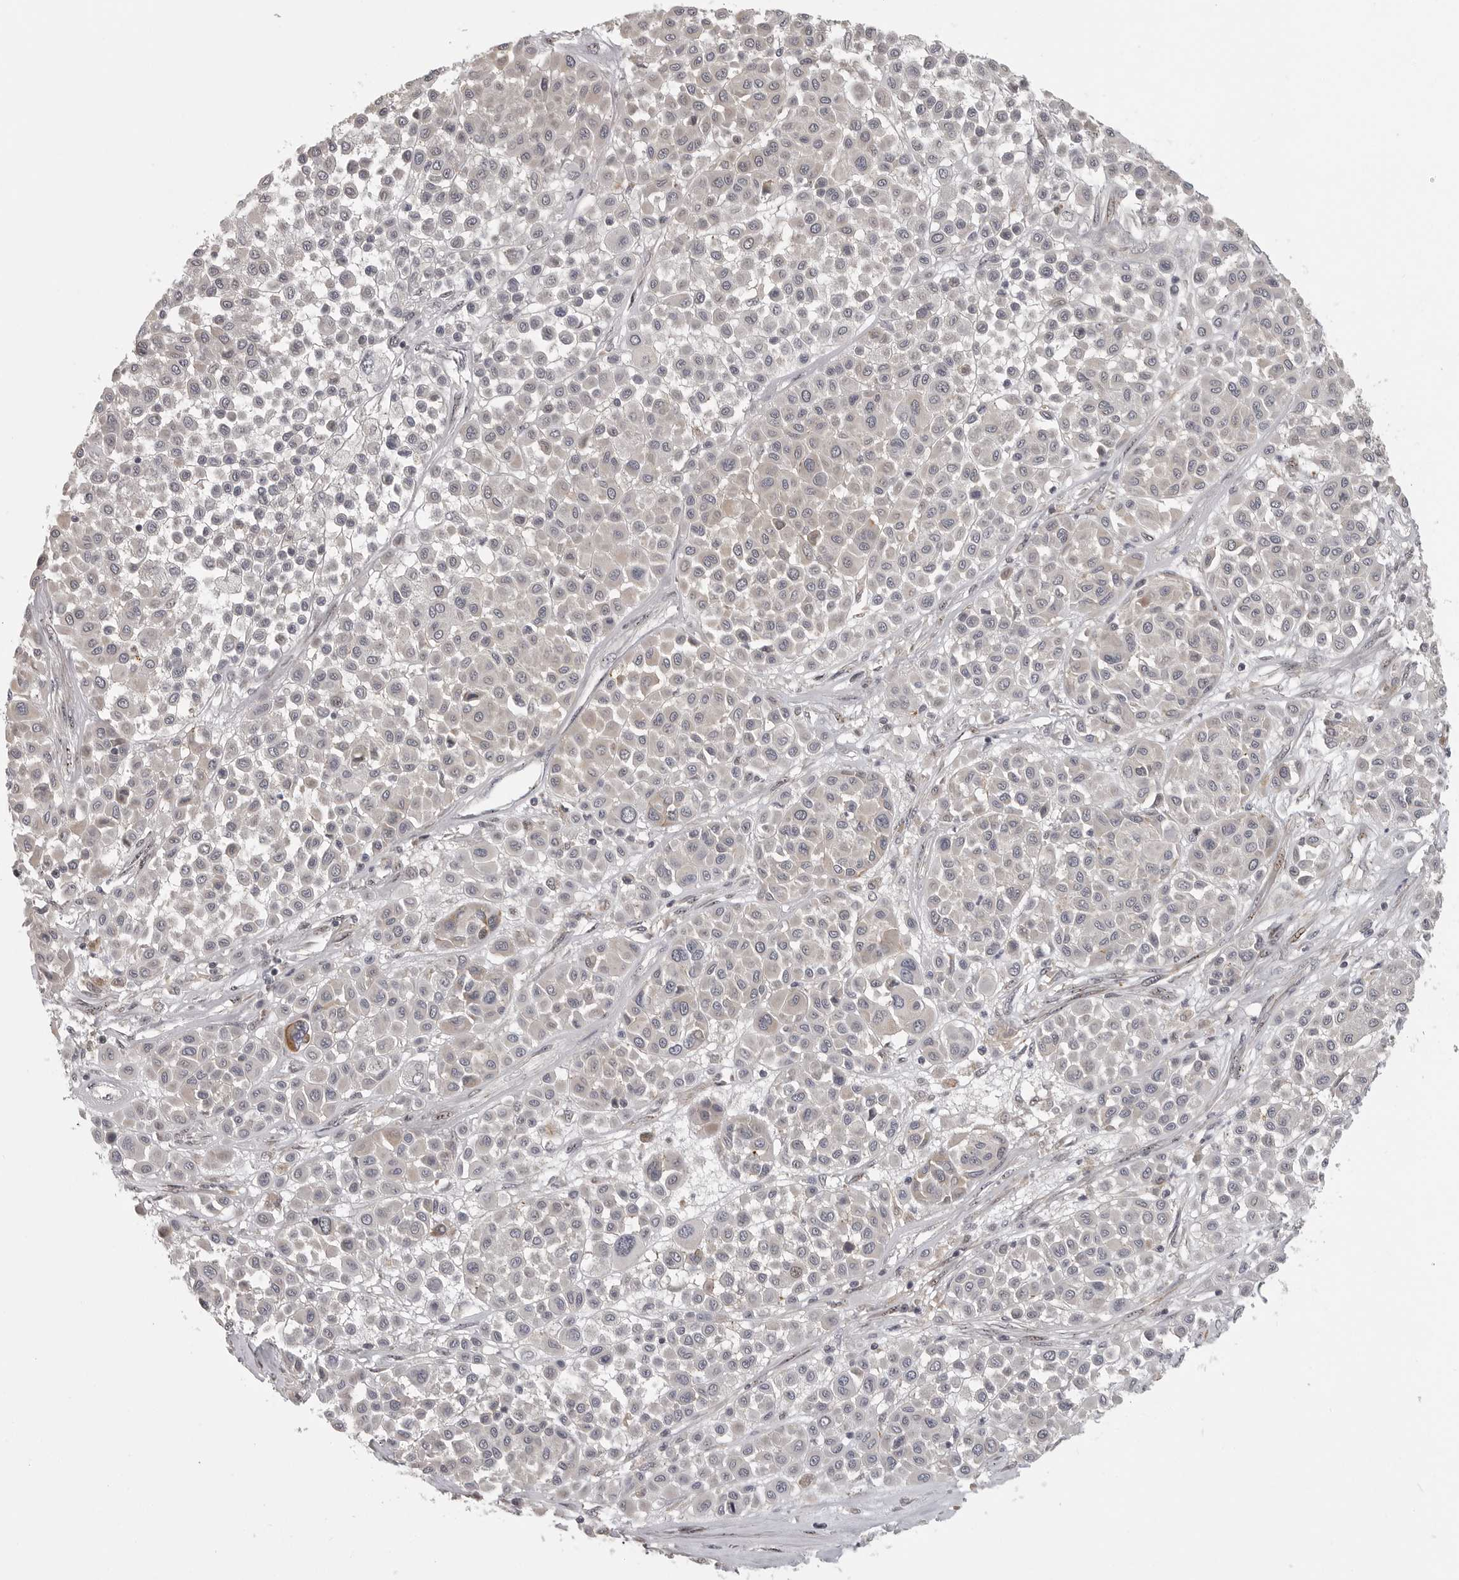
{"staining": {"intensity": "negative", "quantity": "none", "location": "none"}, "tissue": "melanoma", "cell_type": "Tumor cells", "image_type": "cancer", "snomed": [{"axis": "morphology", "description": "Malignant melanoma, Metastatic site"}, {"axis": "topography", "description": "Soft tissue"}], "caption": "Immunohistochemistry of melanoma displays no expression in tumor cells. (DAB (3,3'-diaminobenzidine) immunohistochemistry (IHC) visualized using brightfield microscopy, high magnification).", "gene": "POLE2", "patient": {"sex": "male", "age": 41}}